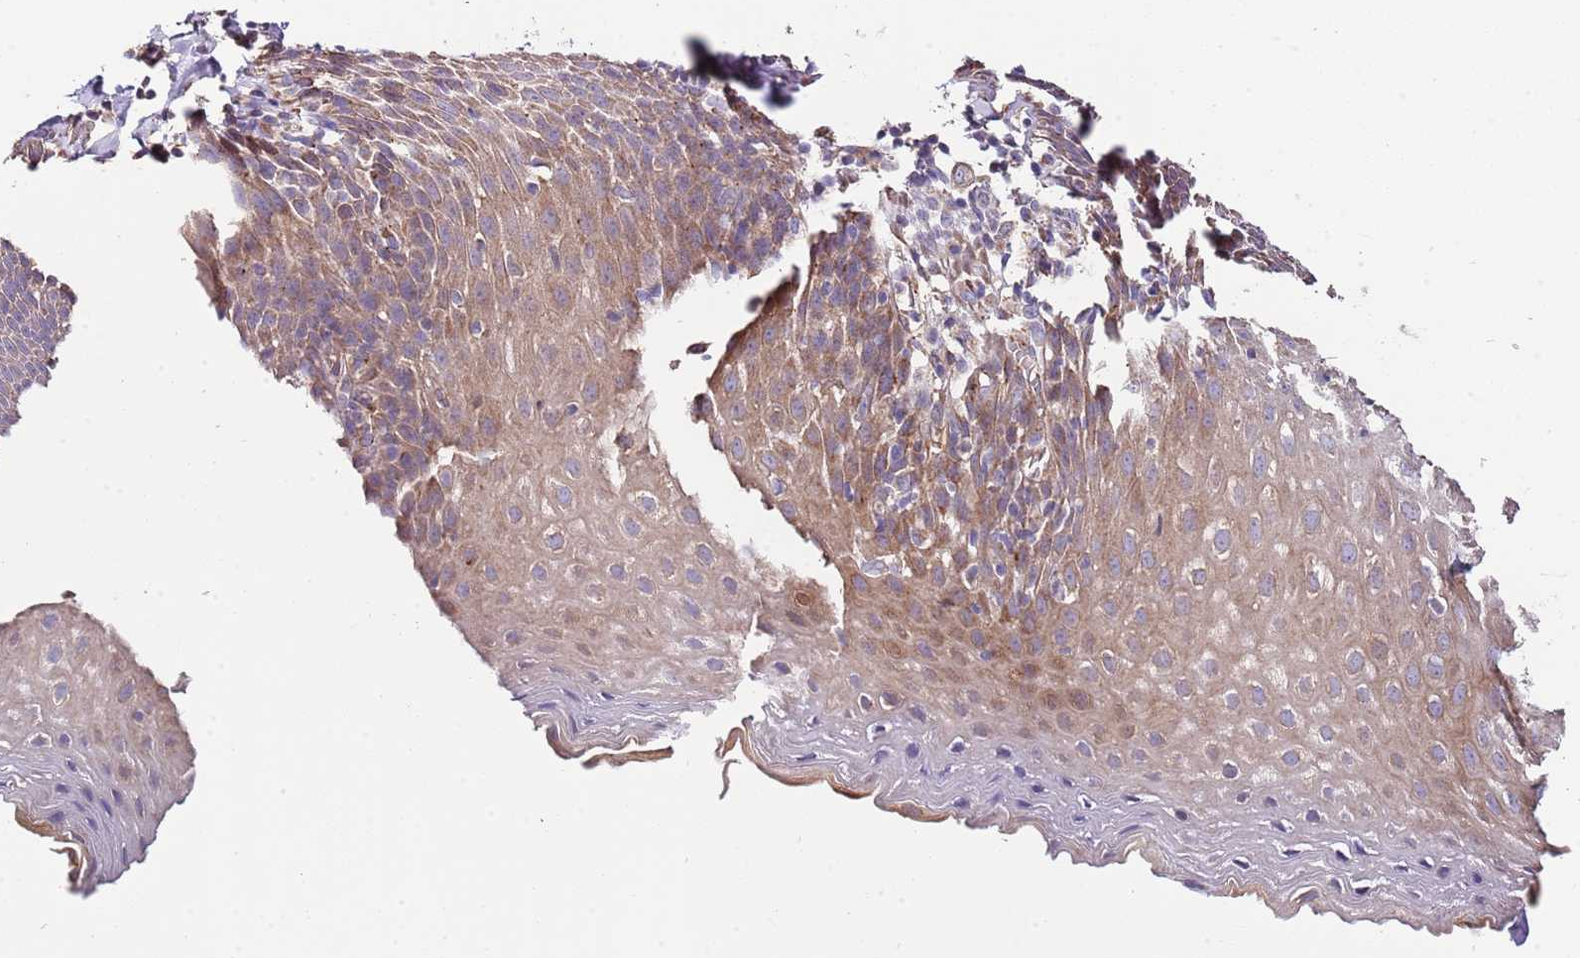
{"staining": {"intensity": "moderate", "quantity": "25%-75%", "location": "cytoplasmic/membranous"}, "tissue": "esophagus", "cell_type": "Squamous epithelial cells", "image_type": "normal", "snomed": [{"axis": "morphology", "description": "Normal tissue, NOS"}, {"axis": "topography", "description": "Esophagus"}], "caption": "About 25%-75% of squamous epithelial cells in unremarkable human esophagus demonstrate moderate cytoplasmic/membranous protein expression as visualized by brown immunohistochemical staining.", "gene": "DOCK6", "patient": {"sex": "female", "age": 61}}